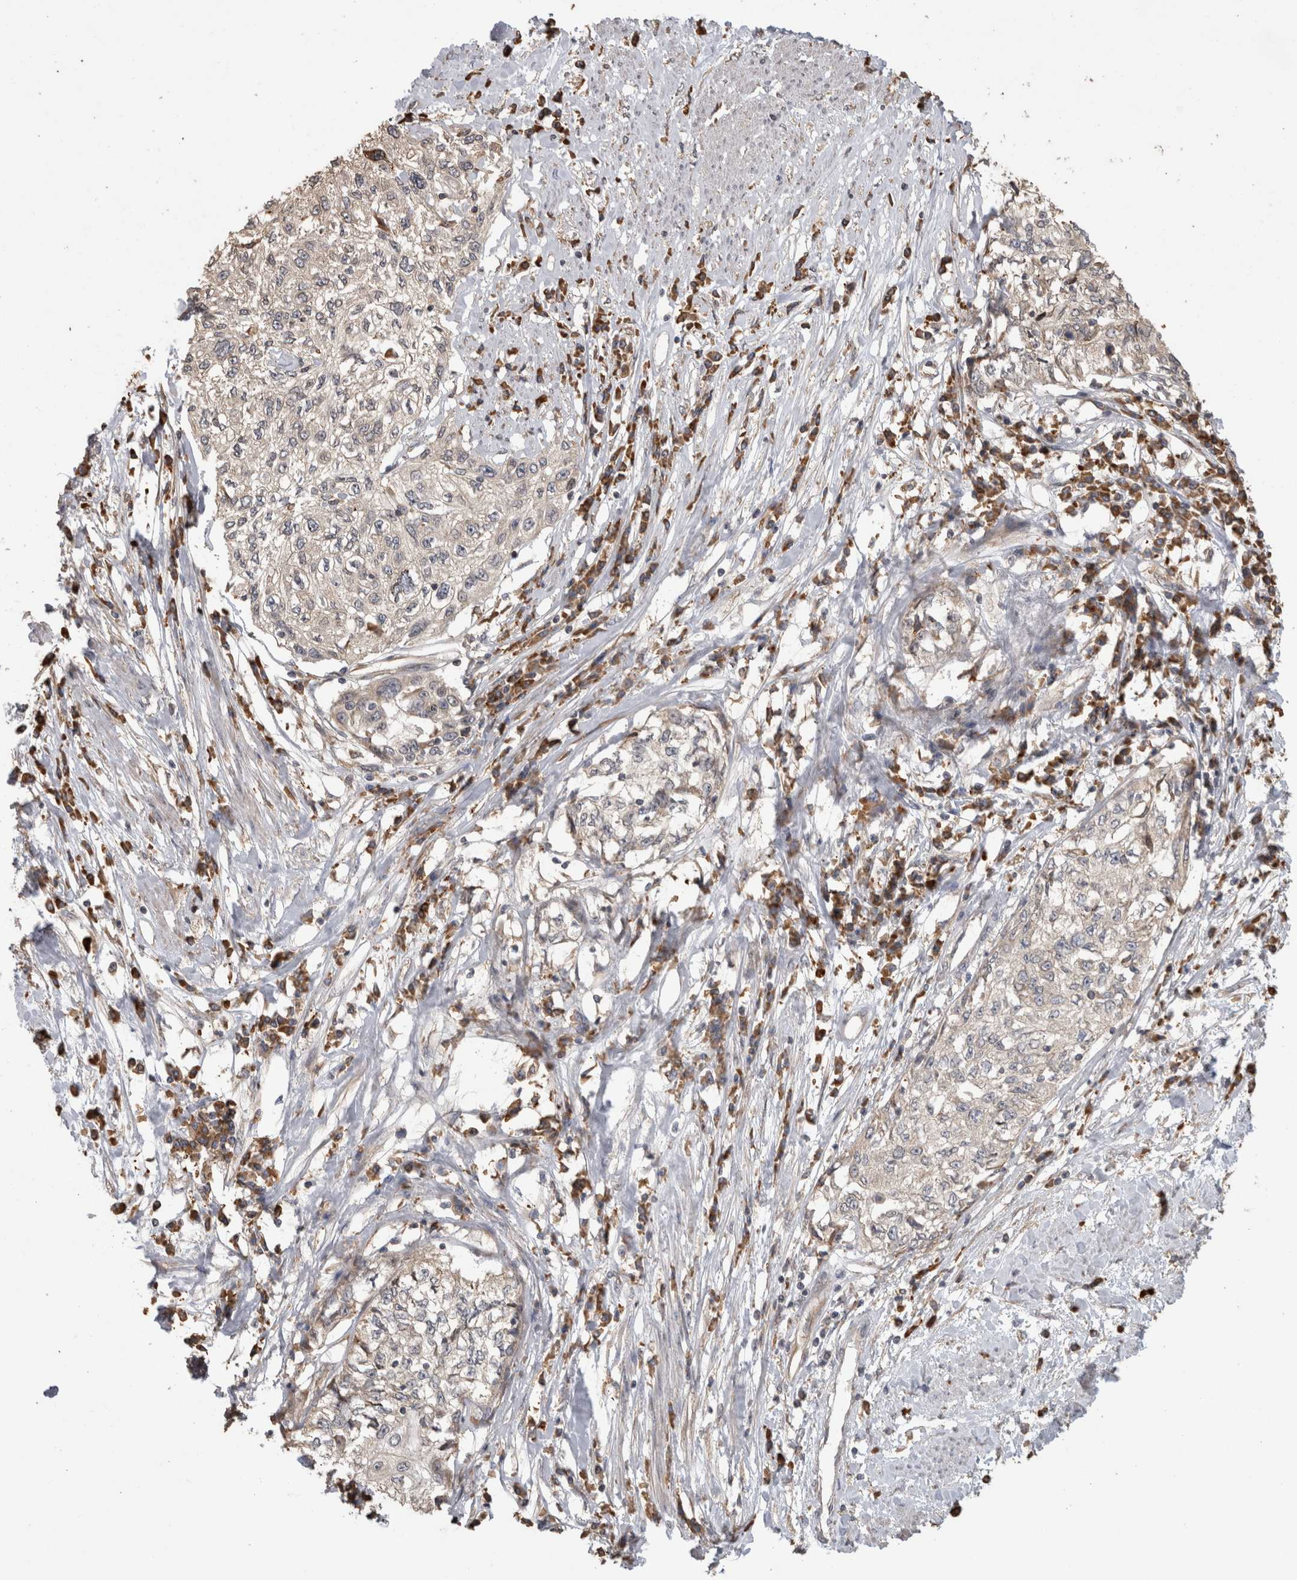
{"staining": {"intensity": "weak", "quantity": "<25%", "location": "cytoplasmic/membranous"}, "tissue": "cervical cancer", "cell_type": "Tumor cells", "image_type": "cancer", "snomed": [{"axis": "morphology", "description": "Squamous cell carcinoma, NOS"}, {"axis": "topography", "description": "Cervix"}], "caption": "Tumor cells are negative for brown protein staining in squamous cell carcinoma (cervical).", "gene": "TBCE", "patient": {"sex": "female", "age": 57}}